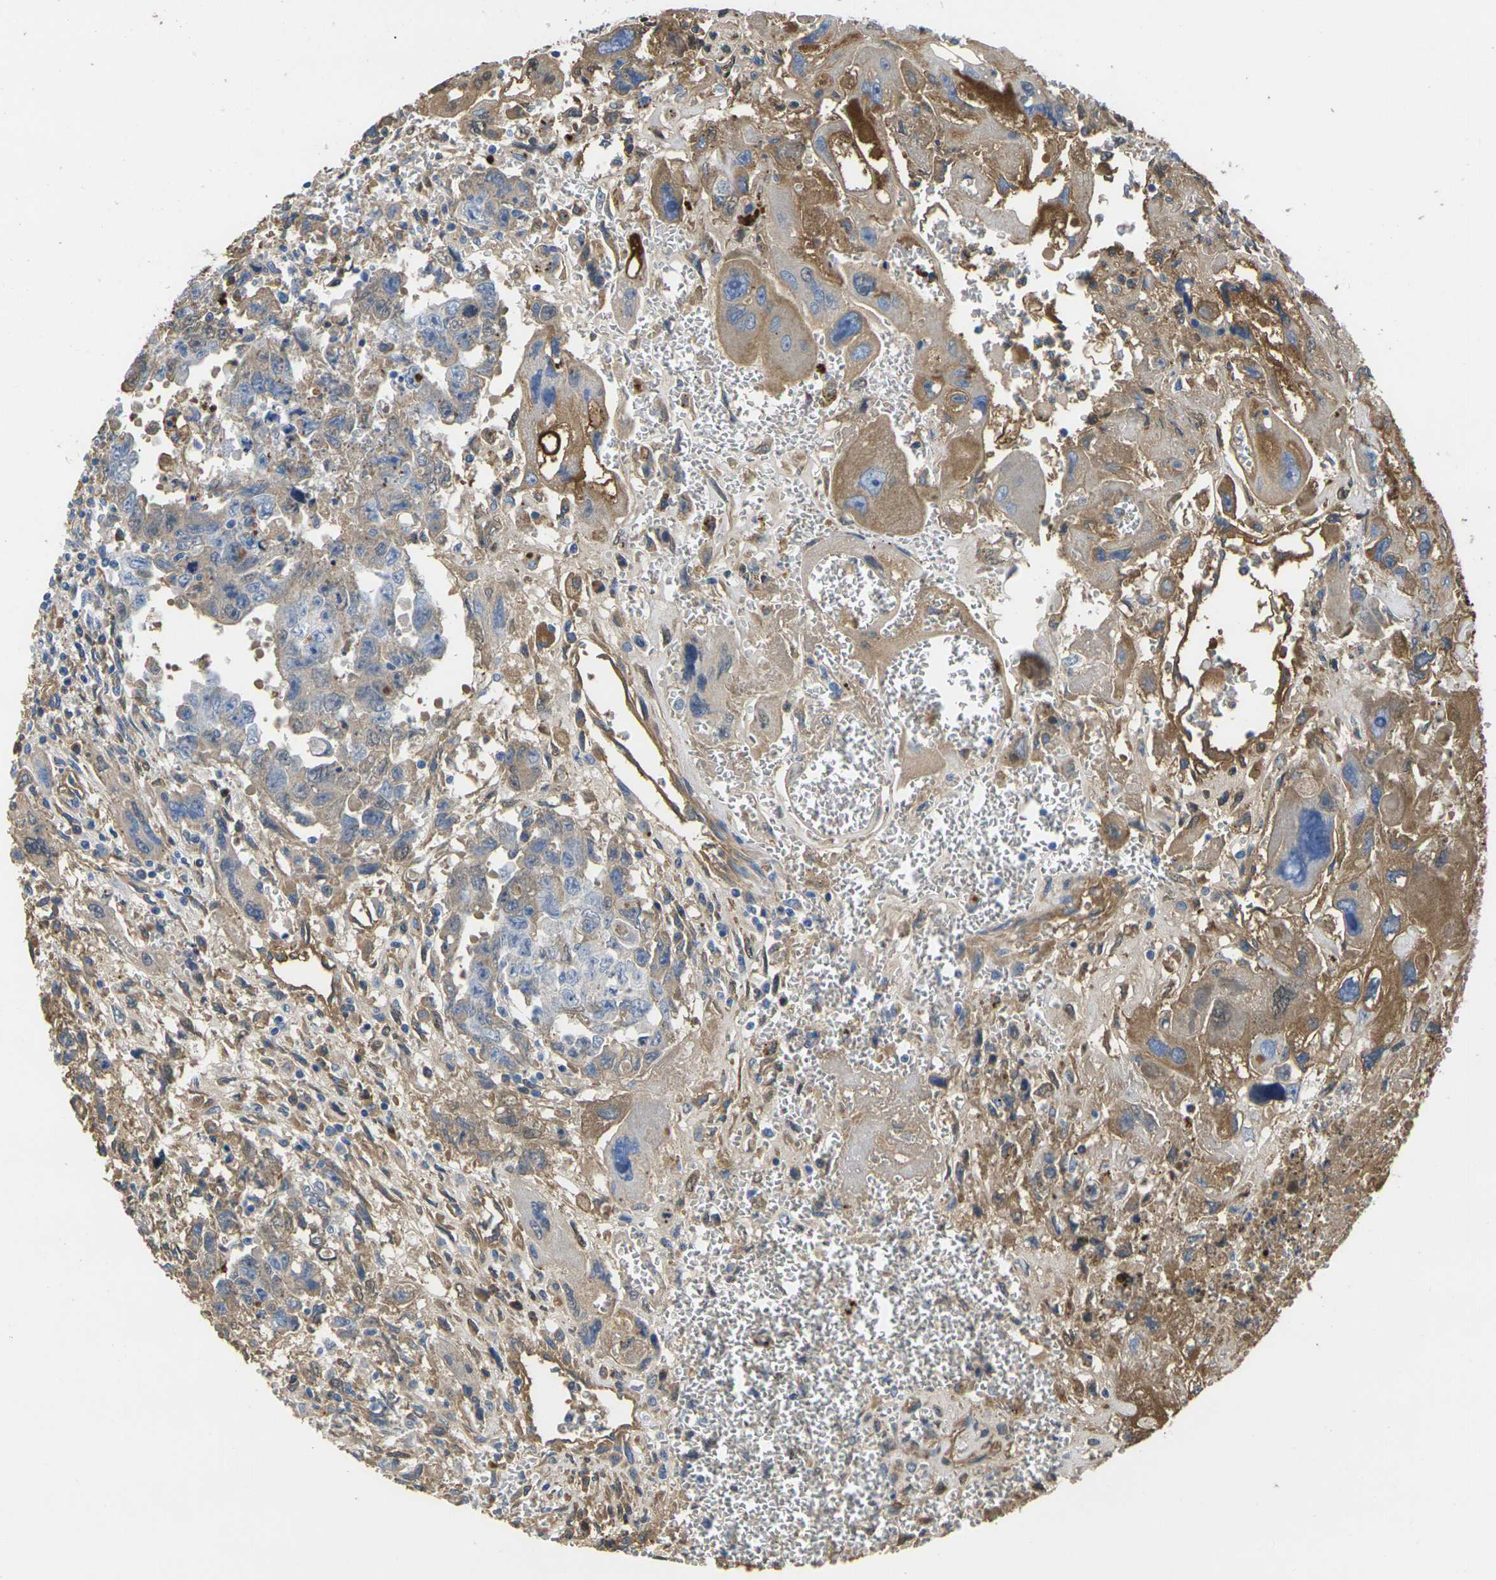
{"staining": {"intensity": "moderate", "quantity": "25%-75%", "location": "cytoplasmic/membranous"}, "tissue": "testis cancer", "cell_type": "Tumor cells", "image_type": "cancer", "snomed": [{"axis": "morphology", "description": "Carcinoma, Embryonal, NOS"}, {"axis": "topography", "description": "Testis"}], "caption": "DAB immunohistochemical staining of testis embryonal carcinoma displays moderate cytoplasmic/membranous protein expression in about 25%-75% of tumor cells.", "gene": "GREM2", "patient": {"sex": "male", "age": 28}}